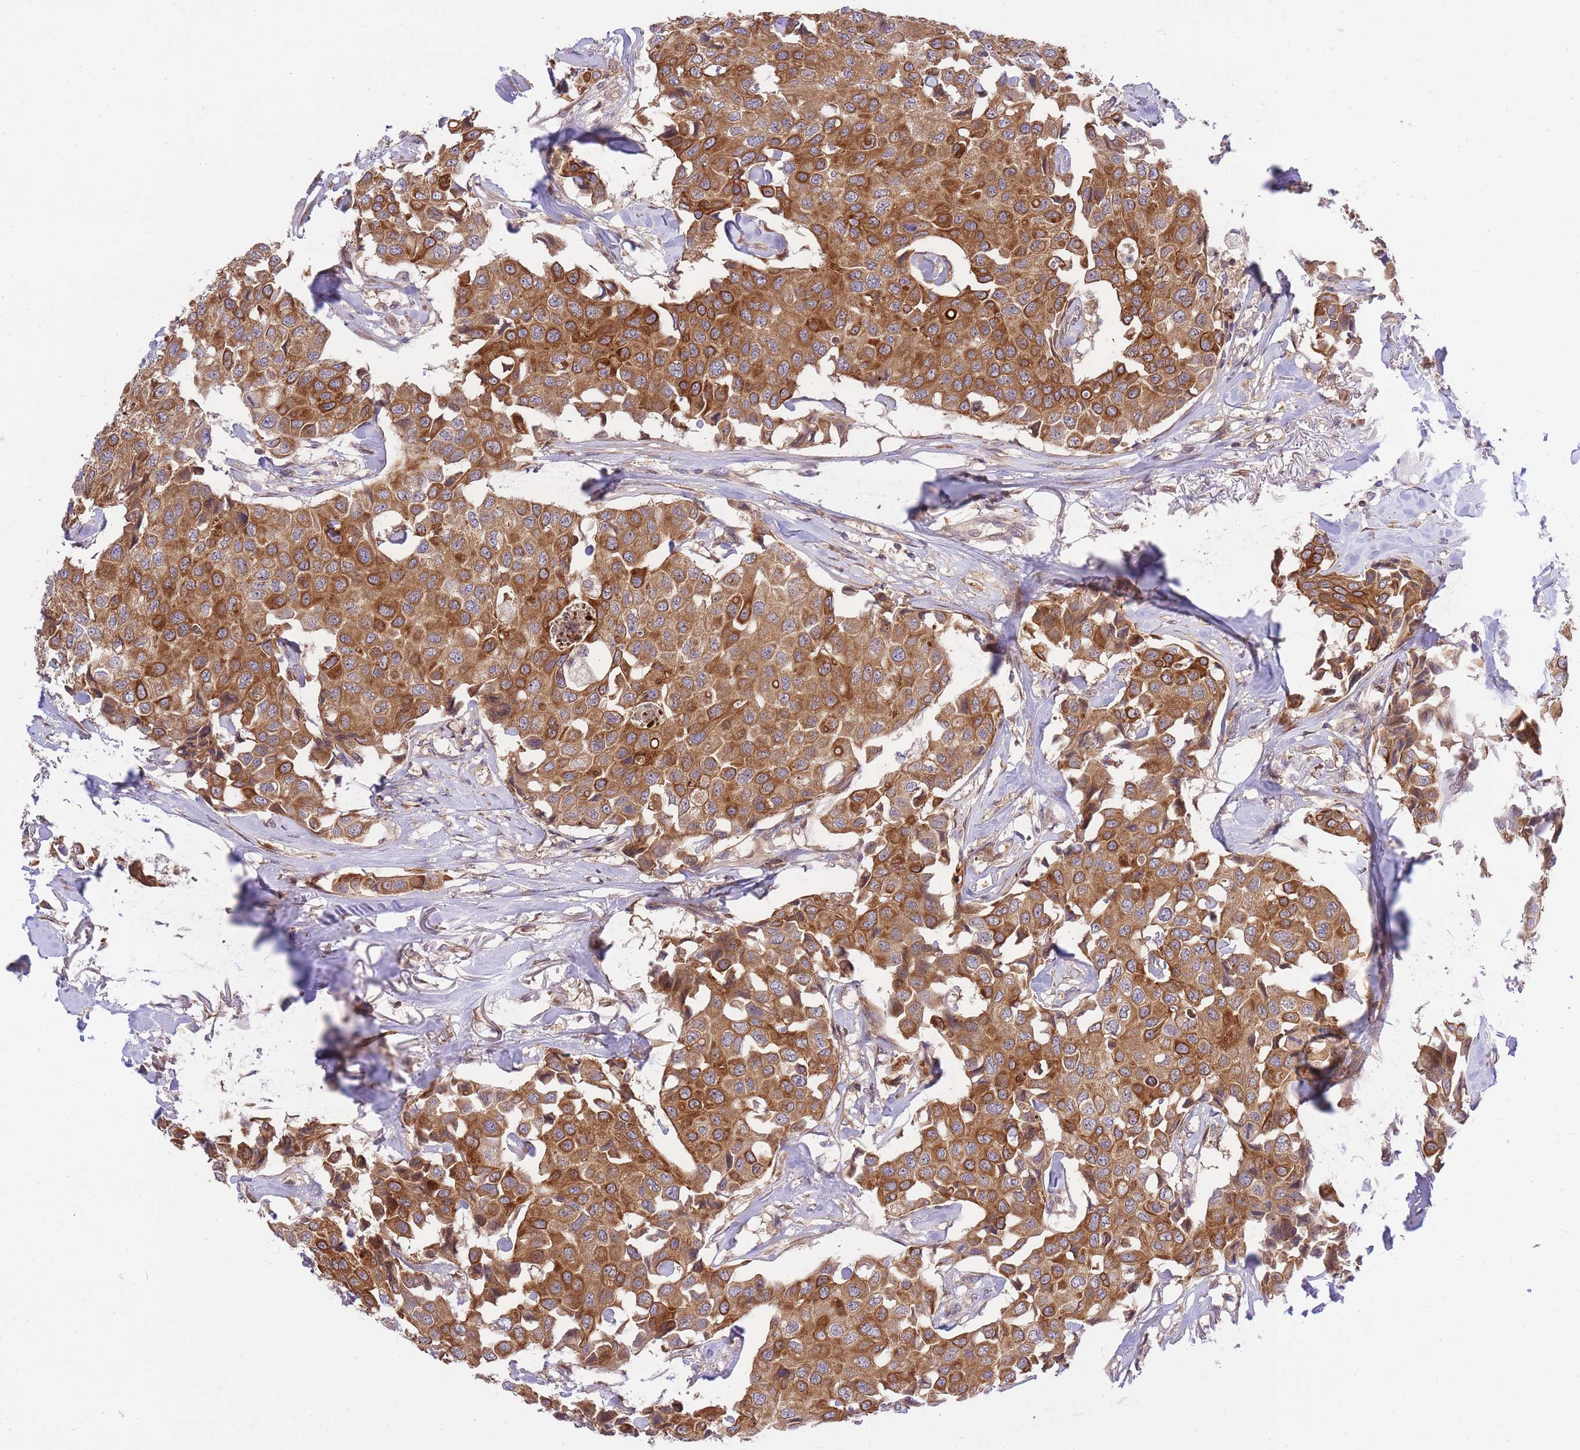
{"staining": {"intensity": "strong", "quantity": ">75%", "location": "cytoplasmic/membranous"}, "tissue": "breast cancer", "cell_type": "Tumor cells", "image_type": "cancer", "snomed": [{"axis": "morphology", "description": "Duct carcinoma"}, {"axis": "topography", "description": "Breast"}], "caption": "A brown stain labels strong cytoplasmic/membranous staining of a protein in breast cancer (infiltrating ductal carcinoma) tumor cells. (DAB (3,3'-diaminobenzidine) IHC, brown staining for protein, blue staining for nuclei).", "gene": "EIF2B2", "patient": {"sex": "female", "age": 80}}